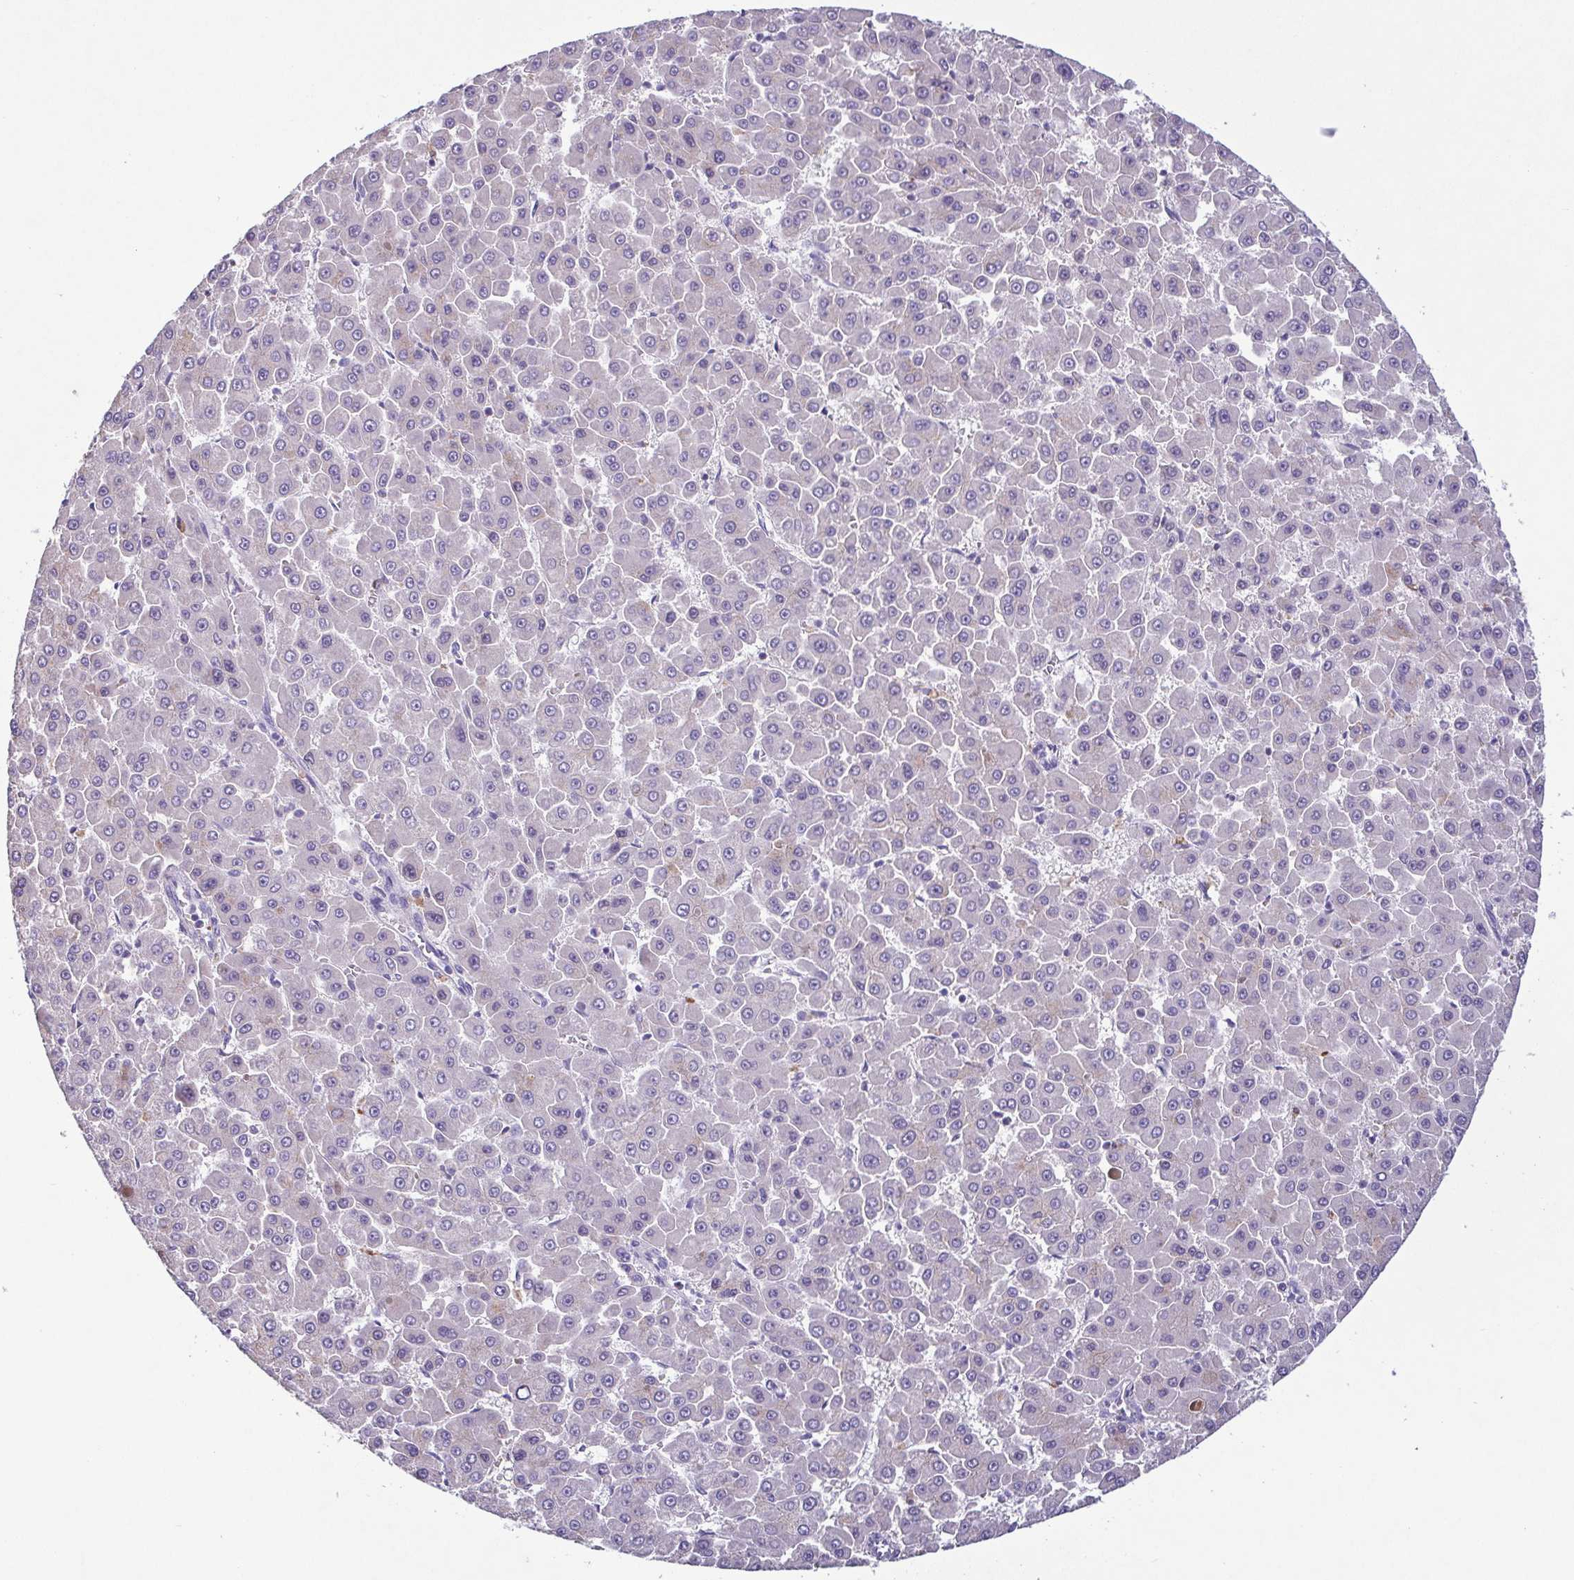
{"staining": {"intensity": "negative", "quantity": "none", "location": "none"}, "tissue": "liver cancer", "cell_type": "Tumor cells", "image_type": "cancer", "snomed": [{"axis": "morphology", "description": "Carcinoma, Hepatocellular, NOS"}, {"axis": "topography", "description": "Liver"}], "caption": "Immunohistochemistry (IHC) of human hepatocellular carcinoma (liver) exhibits no staining in tumor cells.", "gene": "F13B", "patient": {"sex": "male", "age": 78}}